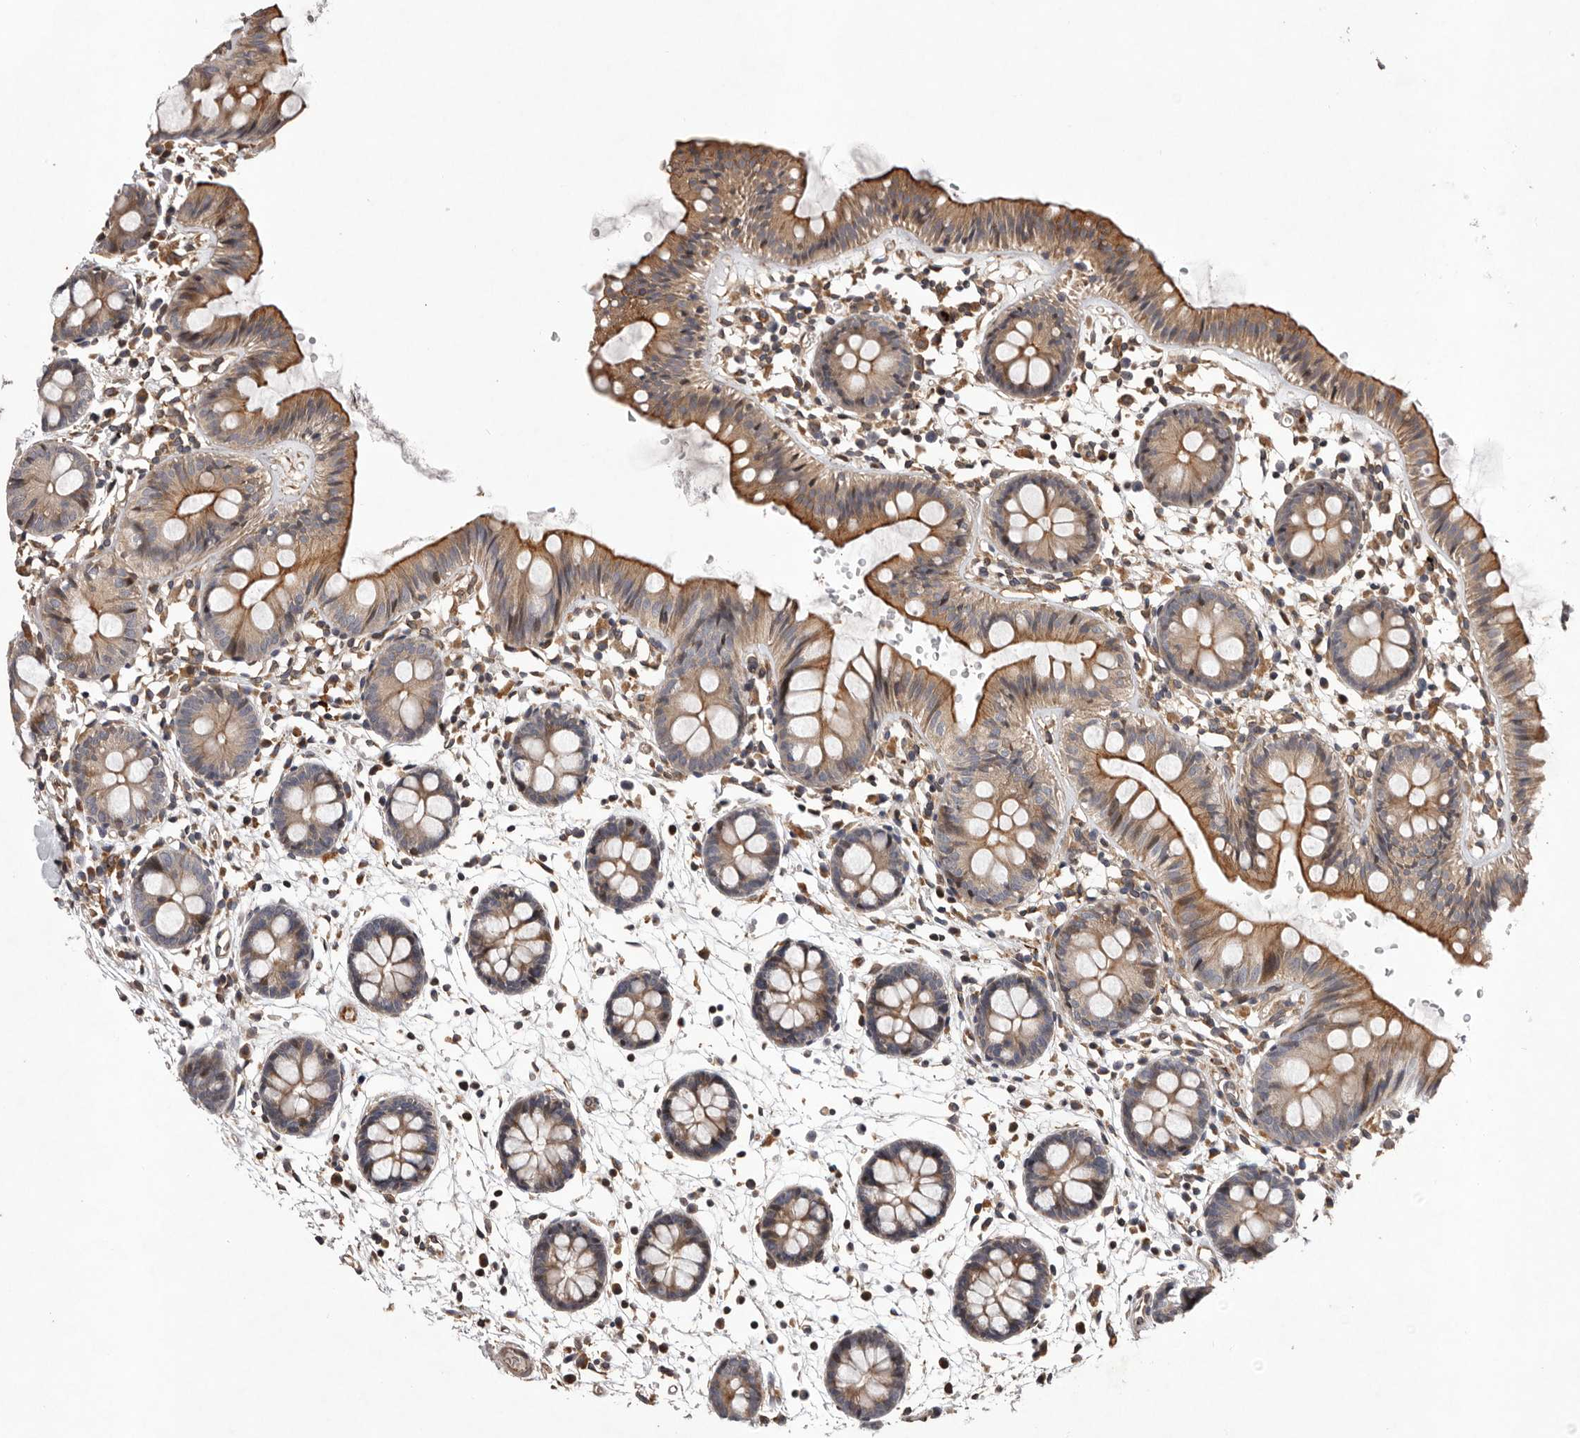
{"staining": {"intensity": "moderate", "quantity": ">75%", "location": "cytoplasmic/membranous"}, "tissue": "colon", "cell_type": "Endothelial cells", "image_type": "normal", "snomed": [{"axis": "morphology", "description": "Normal tissue, NOS"}, {"axis": "topography", "description": "Colon"}], "caption": "A high-resolution photomicrograph shows immunohistochemistry staining of normal colon, which reveals moderate cytoplasmic/membranous staining in approximately >75% of endothelial cells. The staining is performed using DAB (3,3'-diaminobenzidine) brown chromogen to label protein expression. The nuclei are counter-stained blue using hematoxylin.", "gene": "GADD45B", "patient": {"sex": "male", "age": 56}}